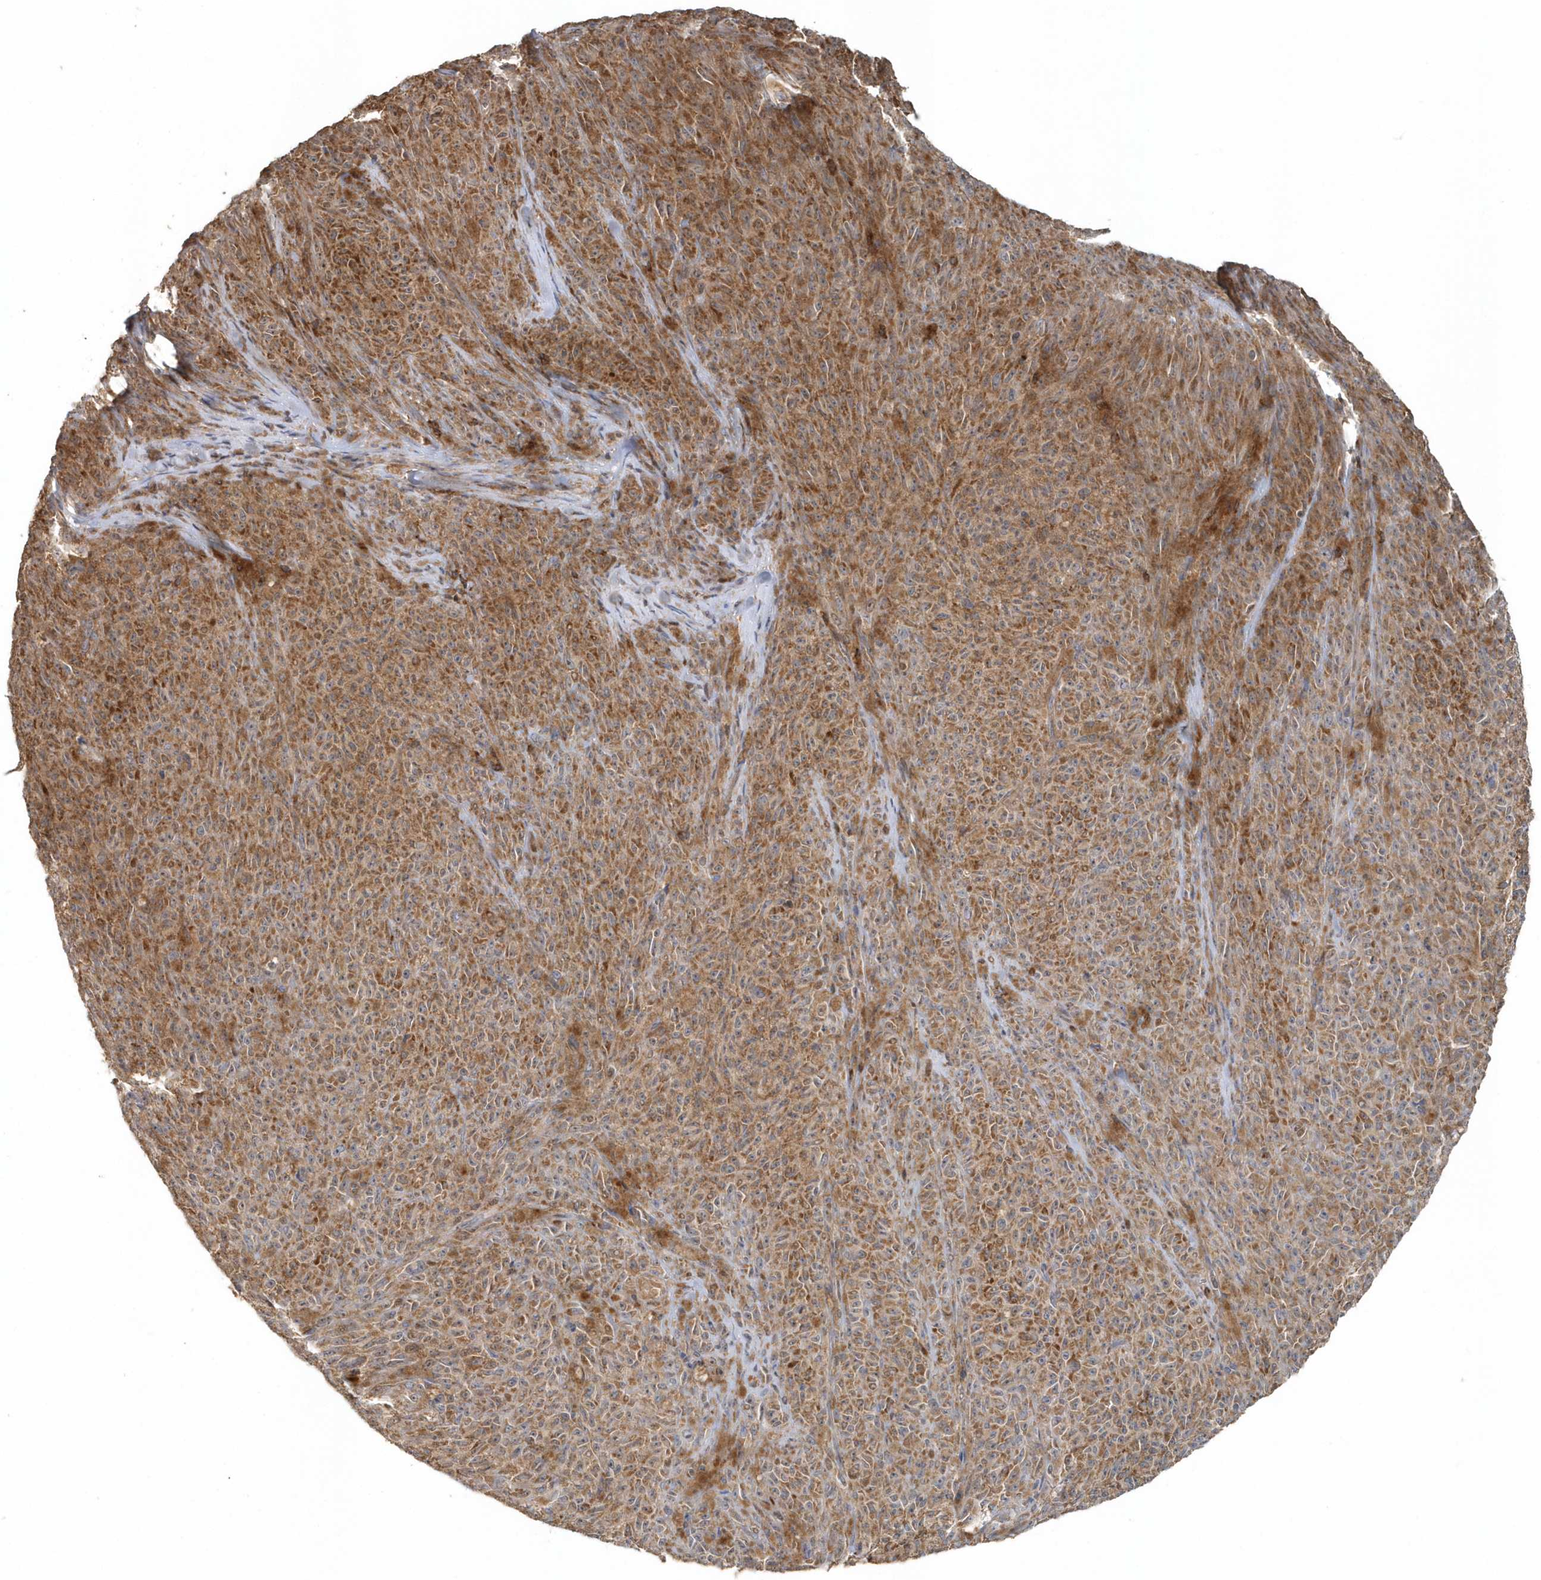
{"staining": {"intensity": "moderate", "quantity": ">75%", "location": "cytoplasmic/membranous"}, "tissue": "melanoma", "cell_type": "Tumor cells", "image_type": "cancer", "snomed": [{"axis": "morphology", "description": "Malignant melanoma, NOS"}, {"axis": "topography", "description": "Skin"}], "caption": "IHC staining of malignant melanoma, which displays medium levels of moderate cytoplasmic/membranous expression in about >75% of tumor cells indicating moderate cytoplasmic/membranous protein positivity. The staining was performed using DAB (3,3'-diaminobenzidine) (brown) for protein detection and nuclei were counterstained in hematoxylin (blue).", "gene": "MMUT", "patient": {"sex": "female", "age": 82}}